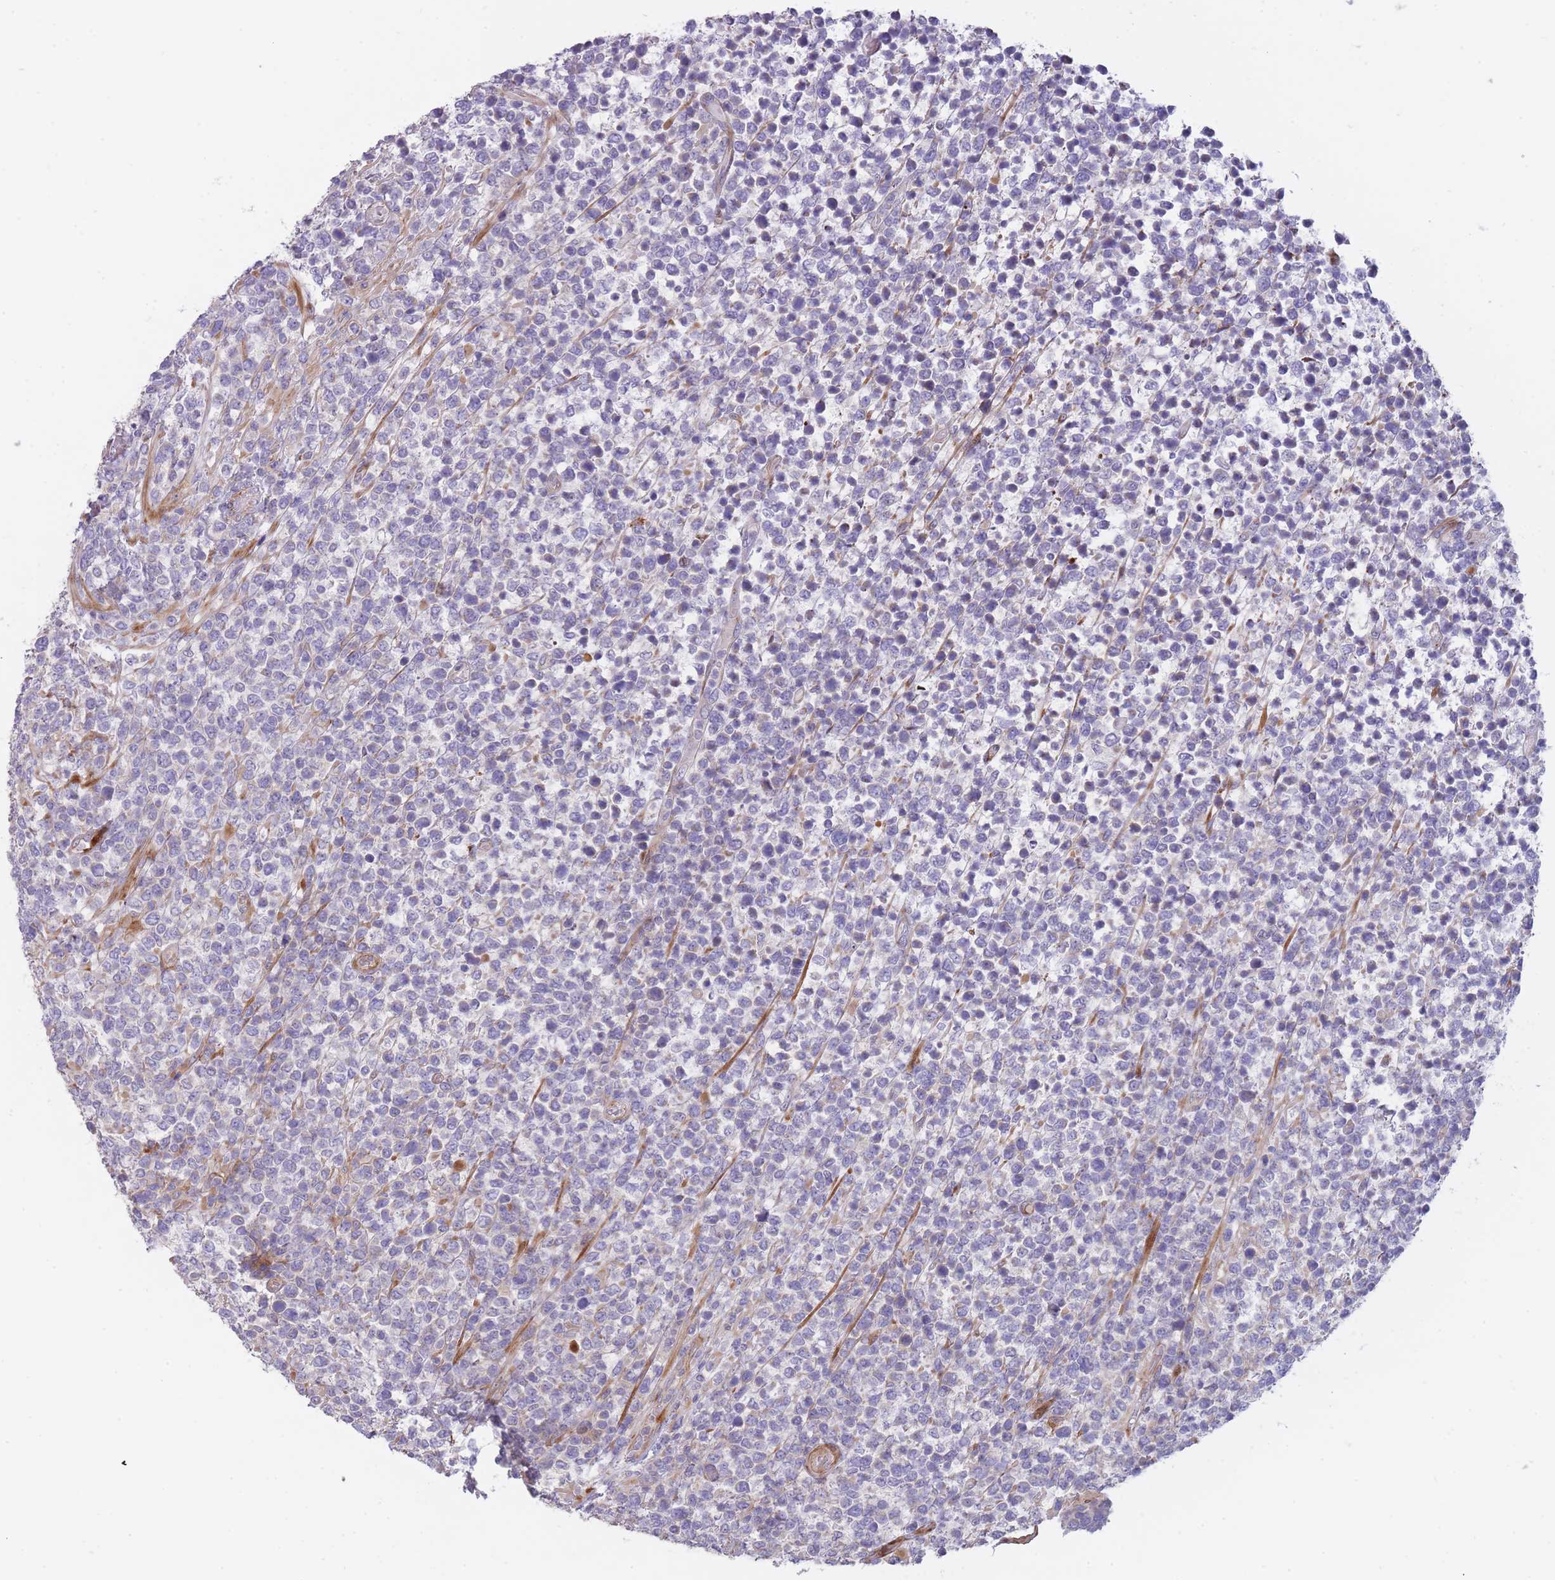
{"staining": {"intensity": "negative", "quantity": "none", "location": "none"}, "tissue": "lymphoma", "cell_type": "Tumor cells", "image_type": "cancer", "snomed": [{"axis": "morphology", "description": "Malignant lymphoma, non-Hodgkin's type, High grade"}, {"axis": "topography", "description": "Soft tissue"}], "caption": "Immunohistochemistry histopathology image of neoplastic tissue: lymphoma stained with DAB reveals no significant protein positivity in tumor cells.", "gene": "ATP5MC2", "patient": {"sex": "female", "age": 56}}